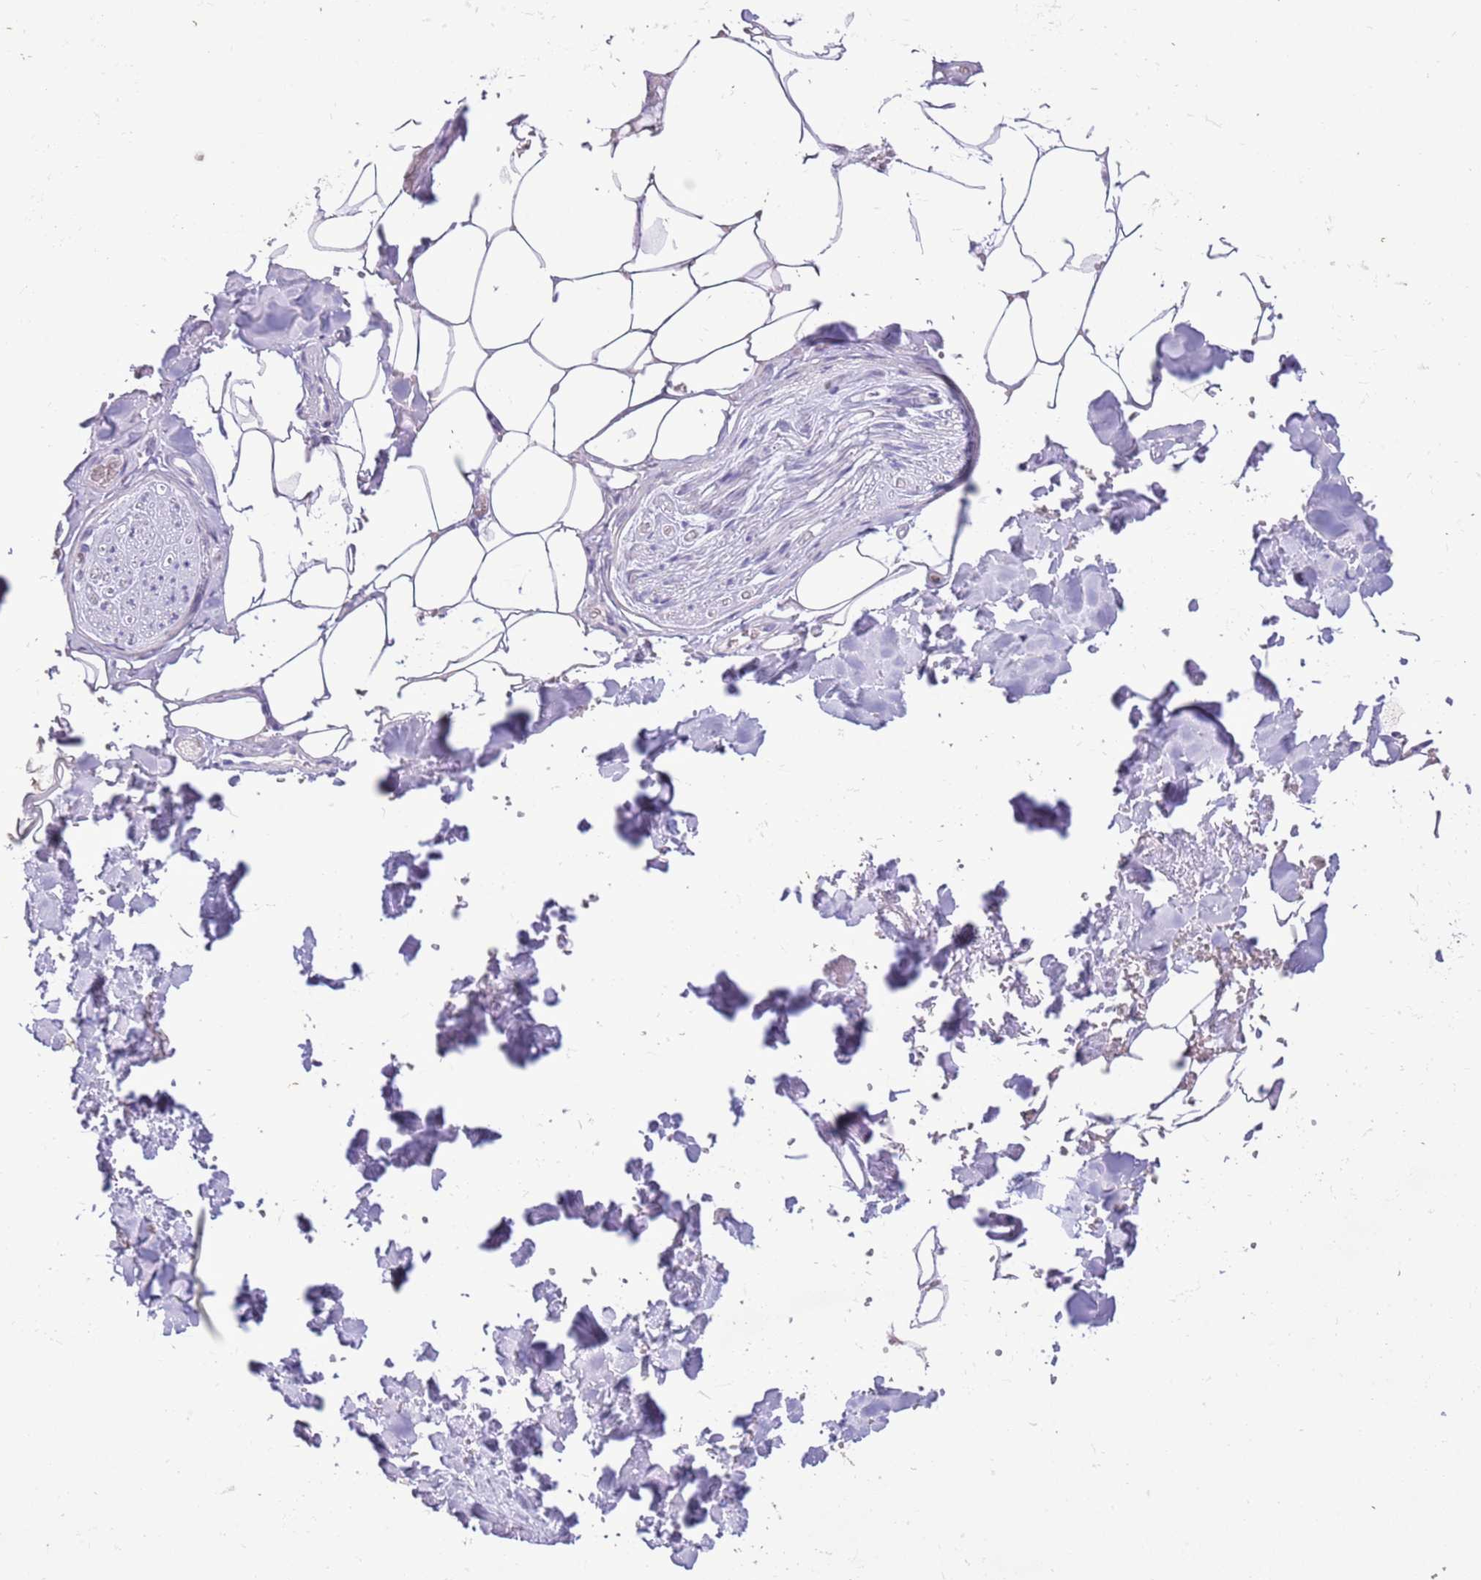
{"staining": {"intensity": "negative", "quantity": "none", "location": "none"}, "tissue": "adipose tissue", "cell_type": "Adipocytes", "image_type": "normal", "snomed": [{"axis": "morphology", "description": "Normal tissue, NOS"}, {"axis": "topography", "description": "Salivary gland"}, {"axis": "topography", "description": "Peripheral nerve tissue"}], "caption": "A high-resolution histopathology image shows IHC staining of unremarkable adipose tissue, which demonstrates no significant positivity in adipocytes. The staining was performed using DAB to visualize the protein expression in brown, while the nuclei were stained in blue with hematoxylin (Magnification: 20x).", "gene": "BCL11B", "patient": {"sex": "male", "age": 38}}